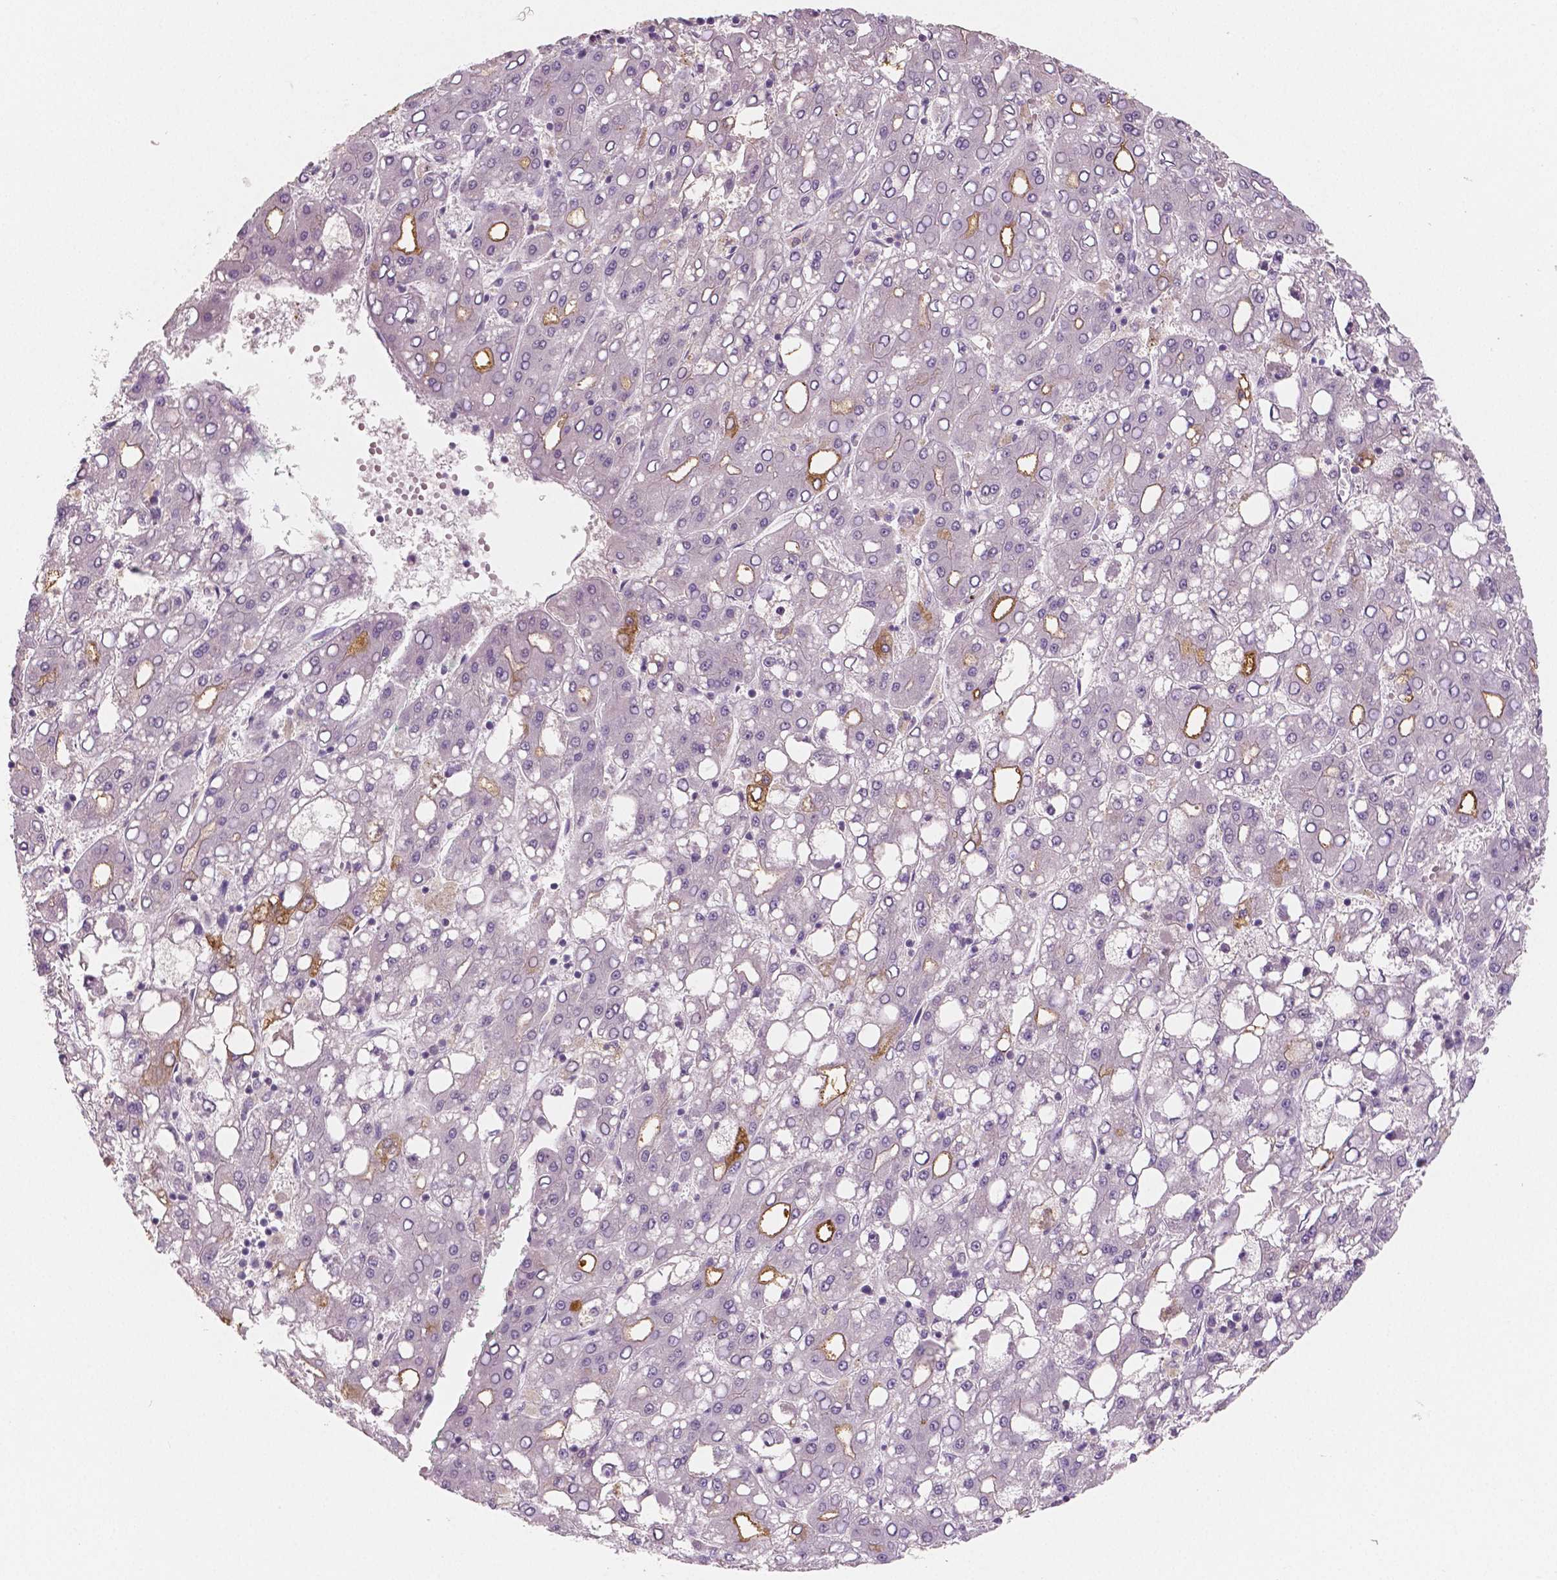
{"staining": {"intensity": "moderate", "quantity": "<25%", "location": "cytoplasmic/membranous"}, "tissue": "liver cancer", "cell_type": "Tumor cells", "image_type": "cancer", "snomed": [{"axis": "morphology", "description": "Carcinoma, Hepatocellular, NOS"}, {"axis": "topography", "description": "Liver"}], "caption": "An immunohistochemistry micrograph of tumor tissue is shown. Protein staining in brown labels moderate cytoplasmic/membranous positivity in hepatocellular carcinoma (liver) within tumor cells.", "gene": "APOA4", "patient": {"sex": "male", "age": 65}}